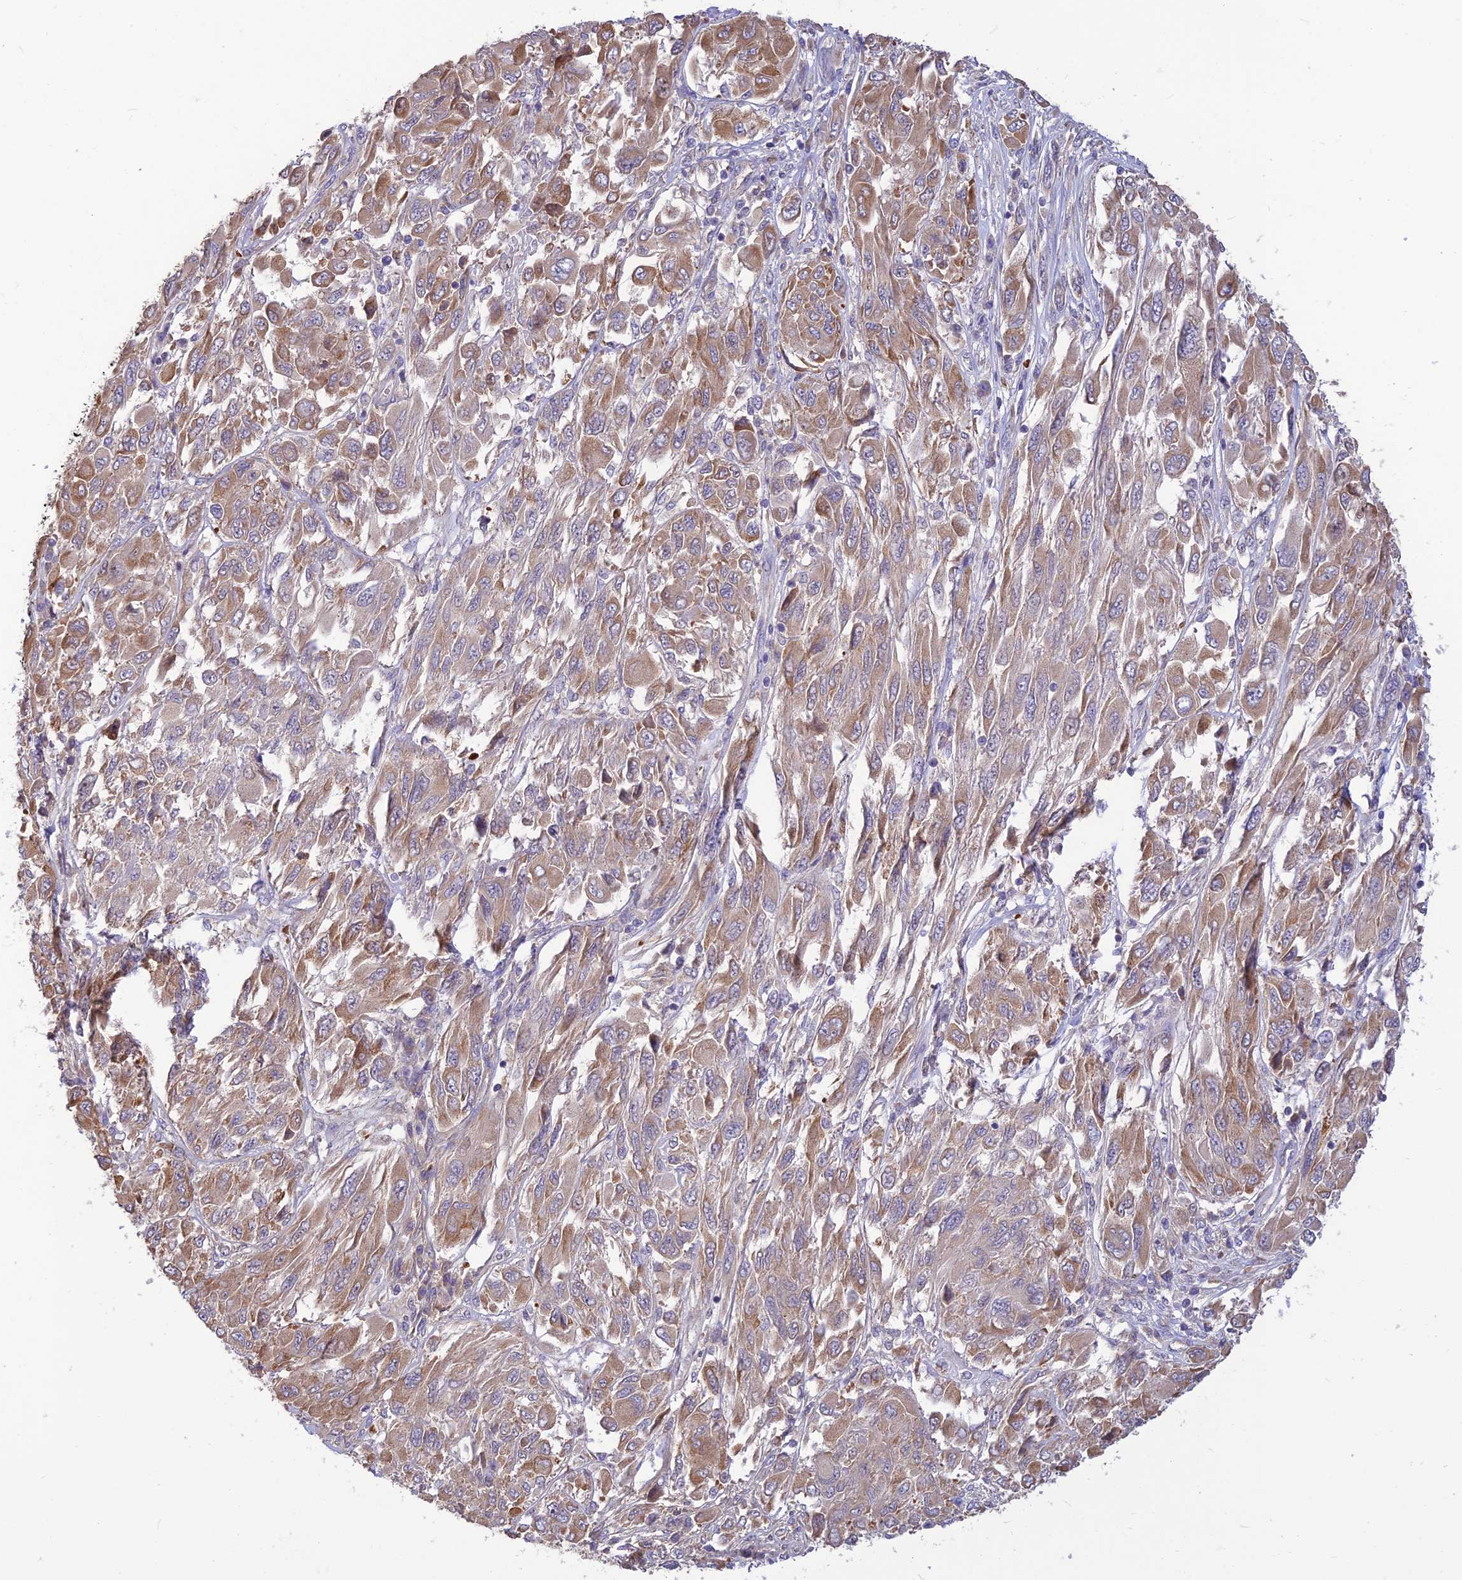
{"staining": {"intensity": "moderate", "quantity": ">75%", "location": "cytoplasmic/membranous"}, "tissue": "melanoma", "cell_type": "Tumor cells", "image_type": "cancer", "snomed": [{"axis": "morphology", "description": "Malignant melanoma, NOS"}, {"axis": "topography", "description": "Skin"}], "caption": "Malignant melanoma stained for a protein (brown) shows moderate cytoplasmic/membranous positive positivity in about >75% of tumor cells.", "gene": "ST8SIA5", "patient": {"sex": "female", "age": 91}}